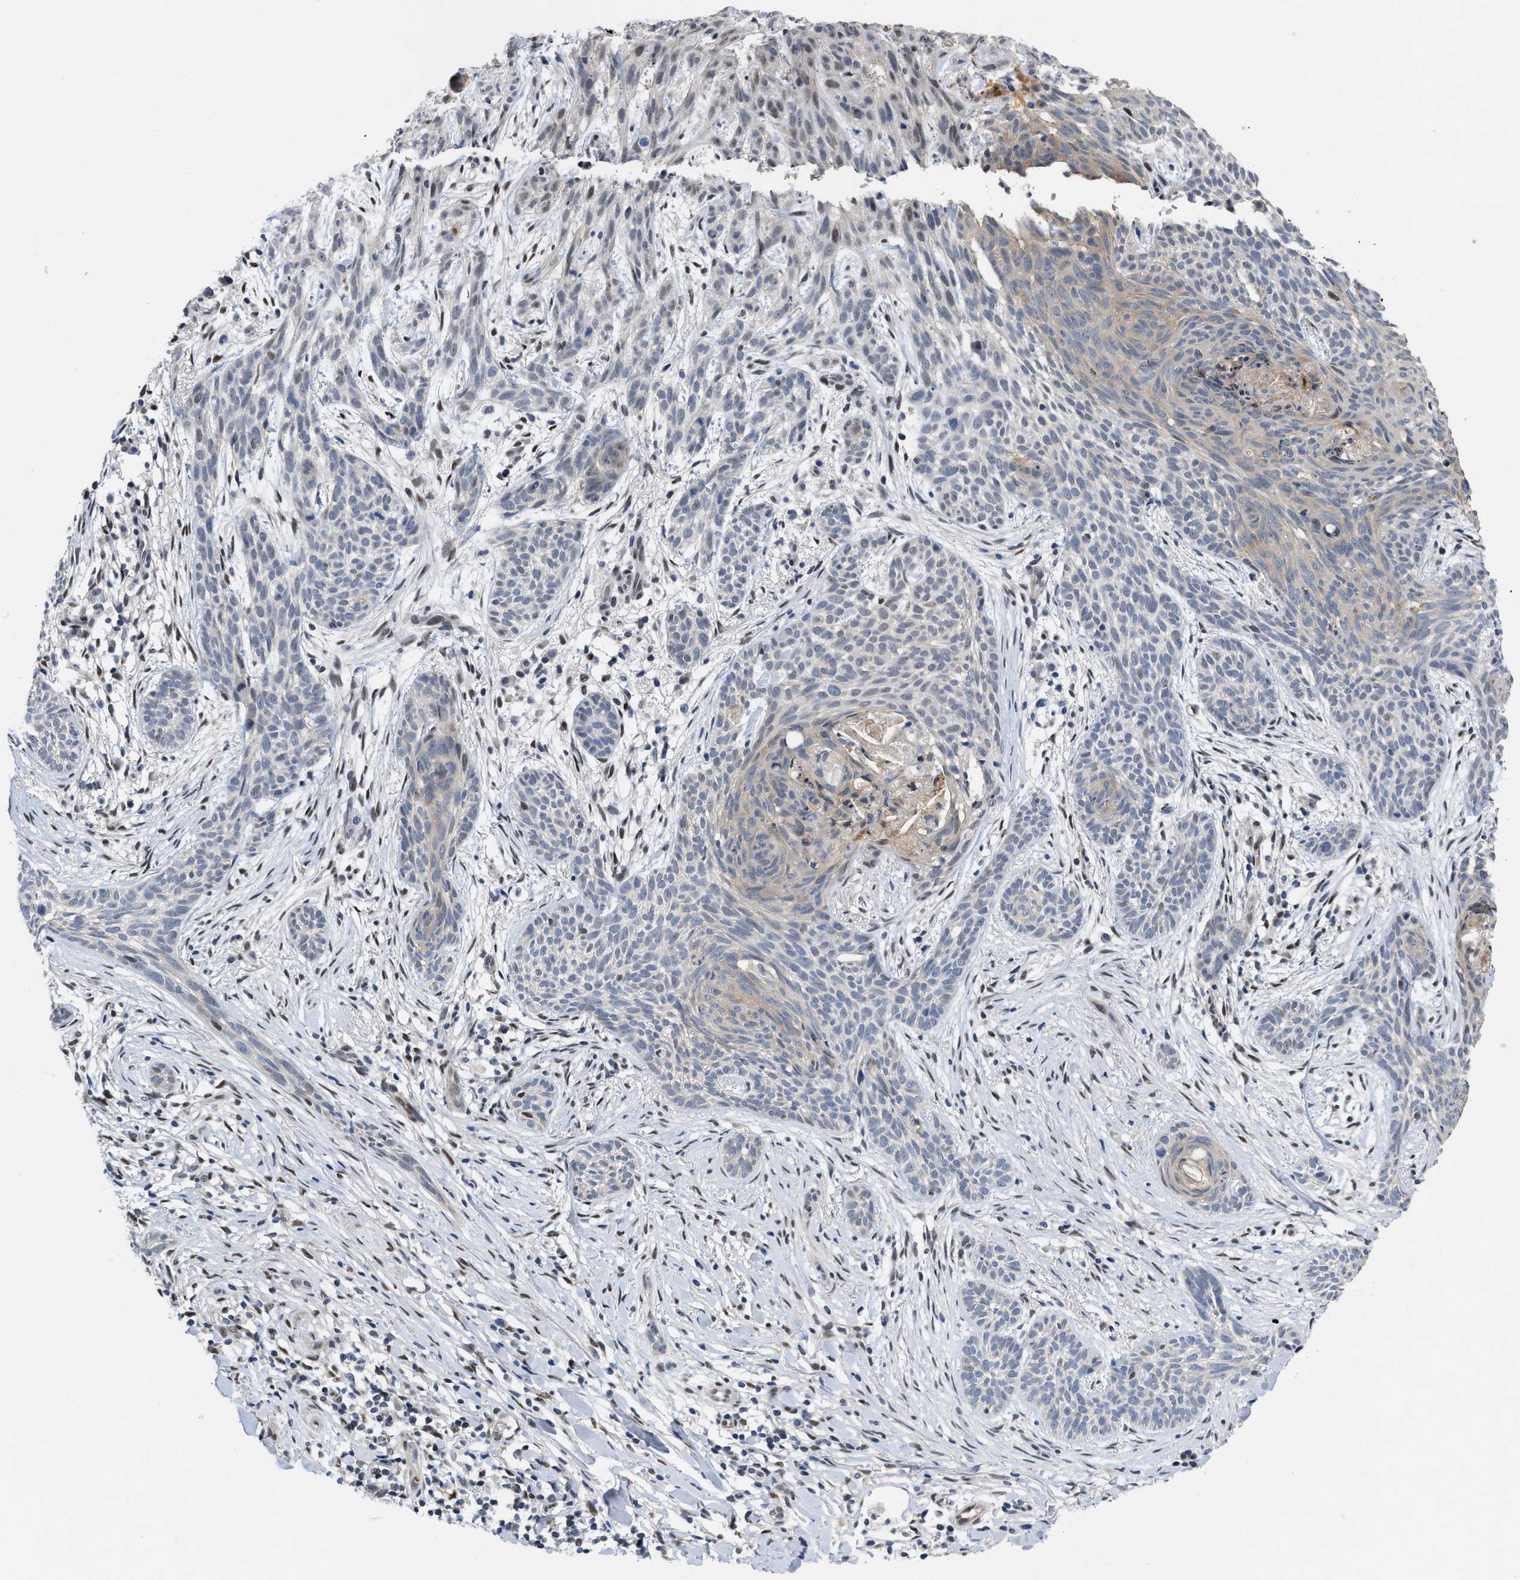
{"staining": {"intensity": "weak", "quantity": "<25%", "location": "cytoplasmic/membranous"}, "tissue": "skin cancer", "cell_type": "Tumor cells", "image_type": "cancer", "snomed": [{"axis": "morphology", "description": "Basal cell carcinoma"}, {"axis": "topography", "description": "Skin"}], "caption": "High power microscopy image of an immunohistochemistry image of skin cancer, revealing no significant expression in tumor cells.", "gene": "VIP", "patient": {"sex": "female", "age": 59}}